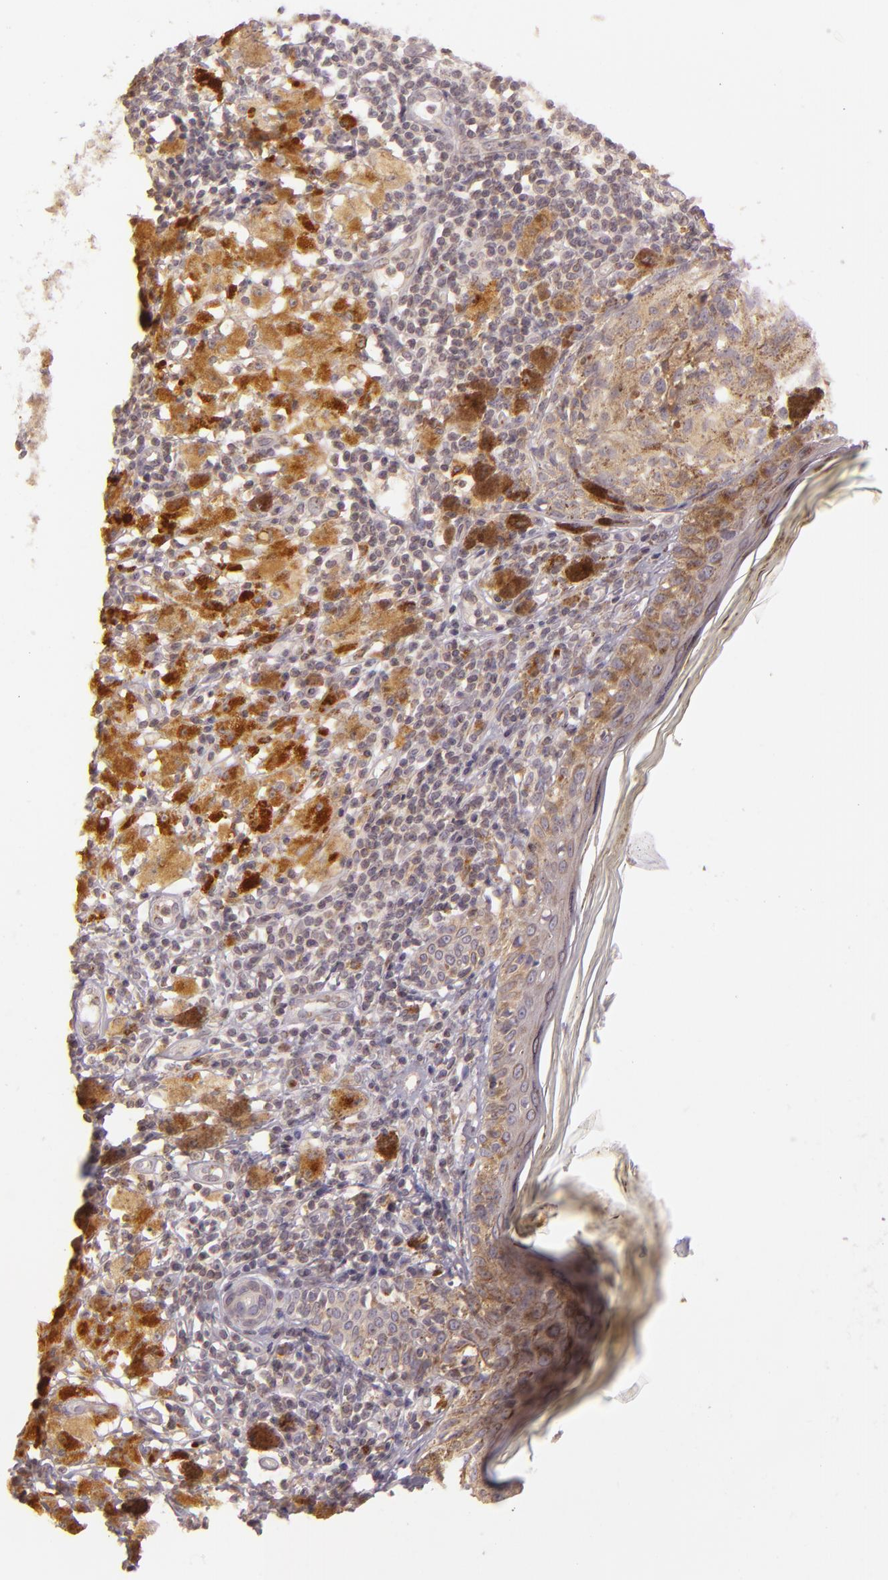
{"staining": {"intensity": "moderate", "quantity": ">75%", "location": "cytoplasmic/membranous"}, "tissue": "melanoma", "cell_type": "Tumor cells", "image_type": "cancer", "snomed": [{"axis": "morphology", "description": "Malignant melanoma, NOS"}, {"axis": "topography", "description": "Skin"}], "caption": "IHC (DAB) staining of human melanoma displays moderate cytoplasmic/membranous protein positivity in approximately >75% of tumor cells. The staining was performed using DAB (3,3'-diaminobenzidine), with brown indicating positive protein expression. Nuclei are stained blue with hematoxylin.", "gene": "LGMN", "patient": {"sex": "male", "age": 88}}